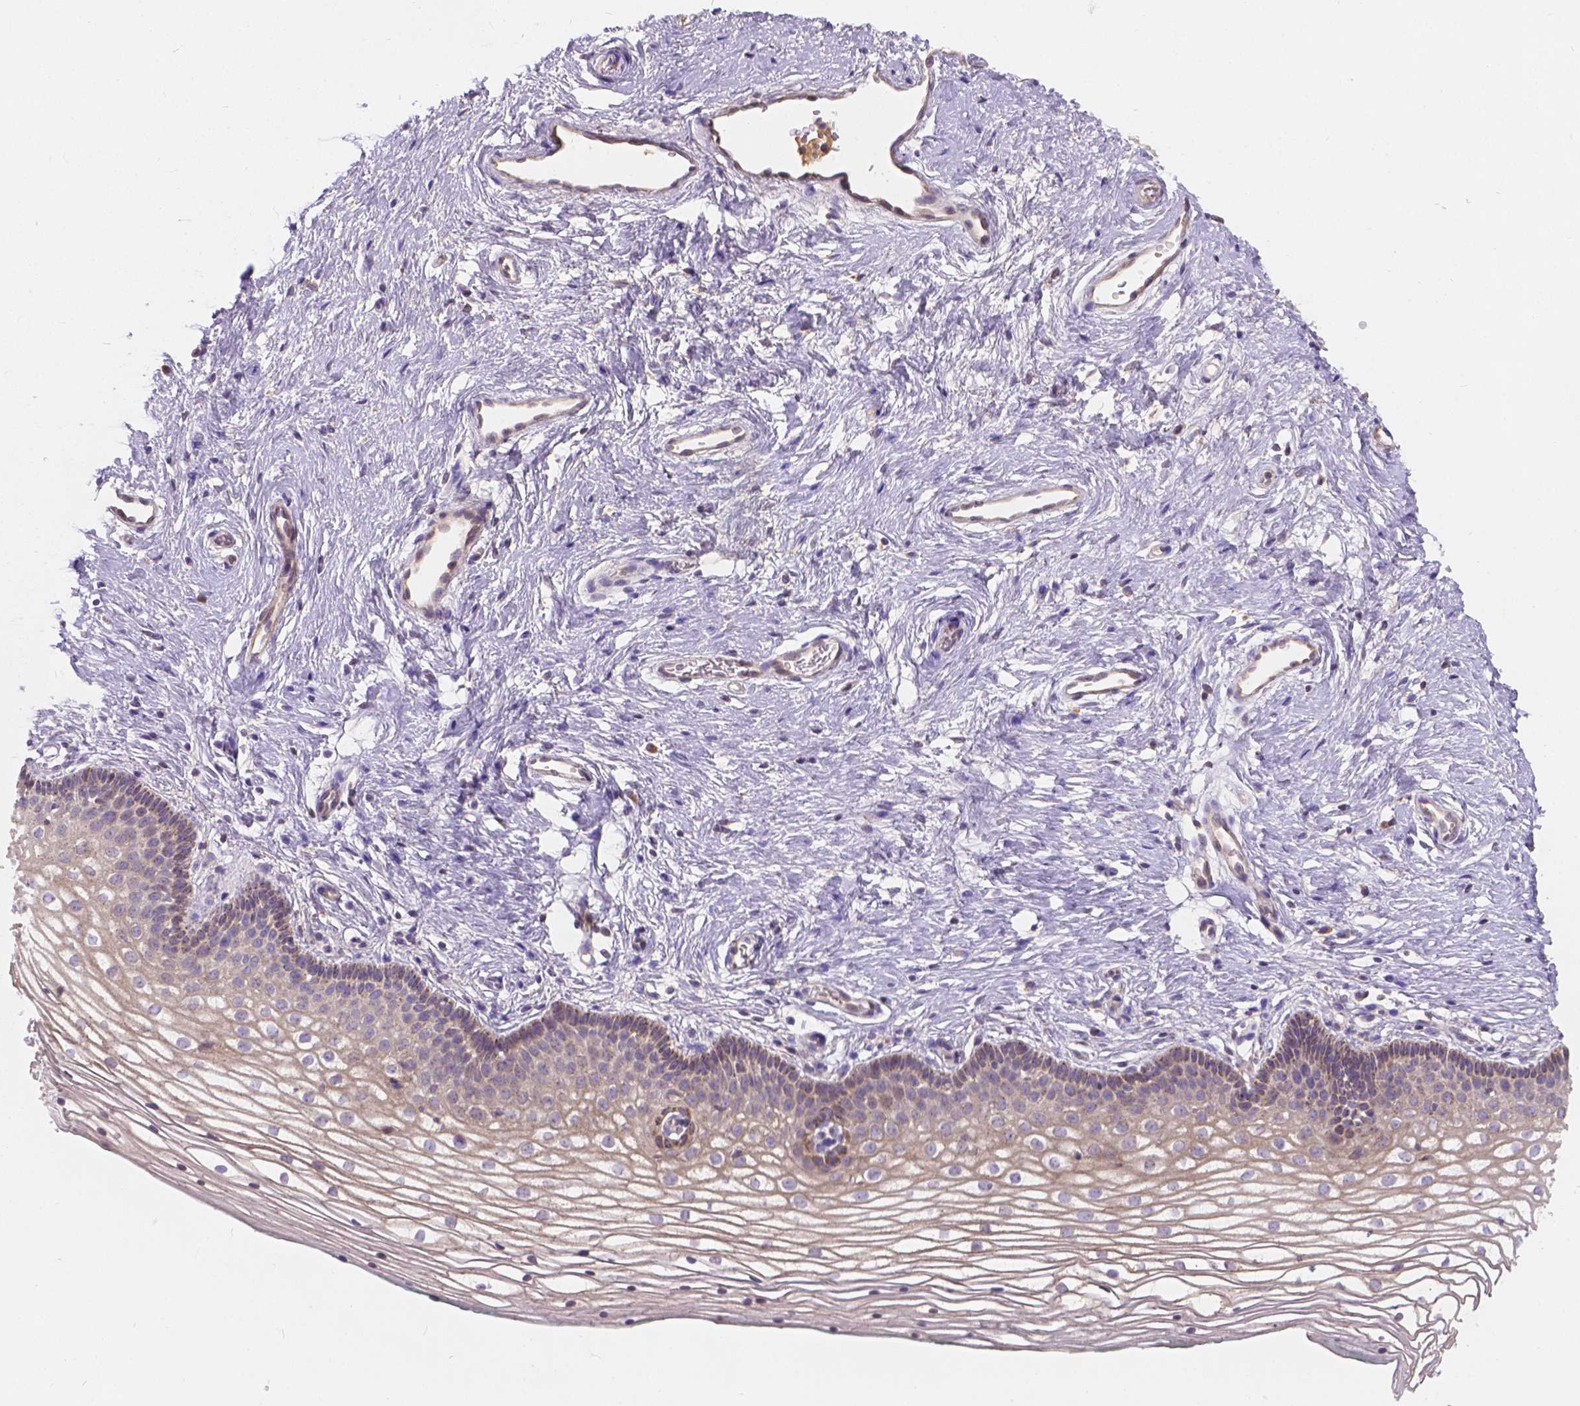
{"staining": {"intensity": "weak", "quantity": ">75%", "location": "cytoplasmic/membranous"}, "tissue": "vagina", "cell_type": "Squamous epithelial cells", "image_type": "normal", "snomed": [{"axis": "morphology", "description": "Normal tissue, NOS"}, {"axis": "topography", "description": "Vagina"}], "caption": "A histopathology image showing weak cytoplasmic/membranous positivity in about >75% of squamous epithelial cells in normal vagina, as visualized by brown immunohistochemical staining.", "gene": "CDK10", "patient": {"sex": "female", "age": 36}}